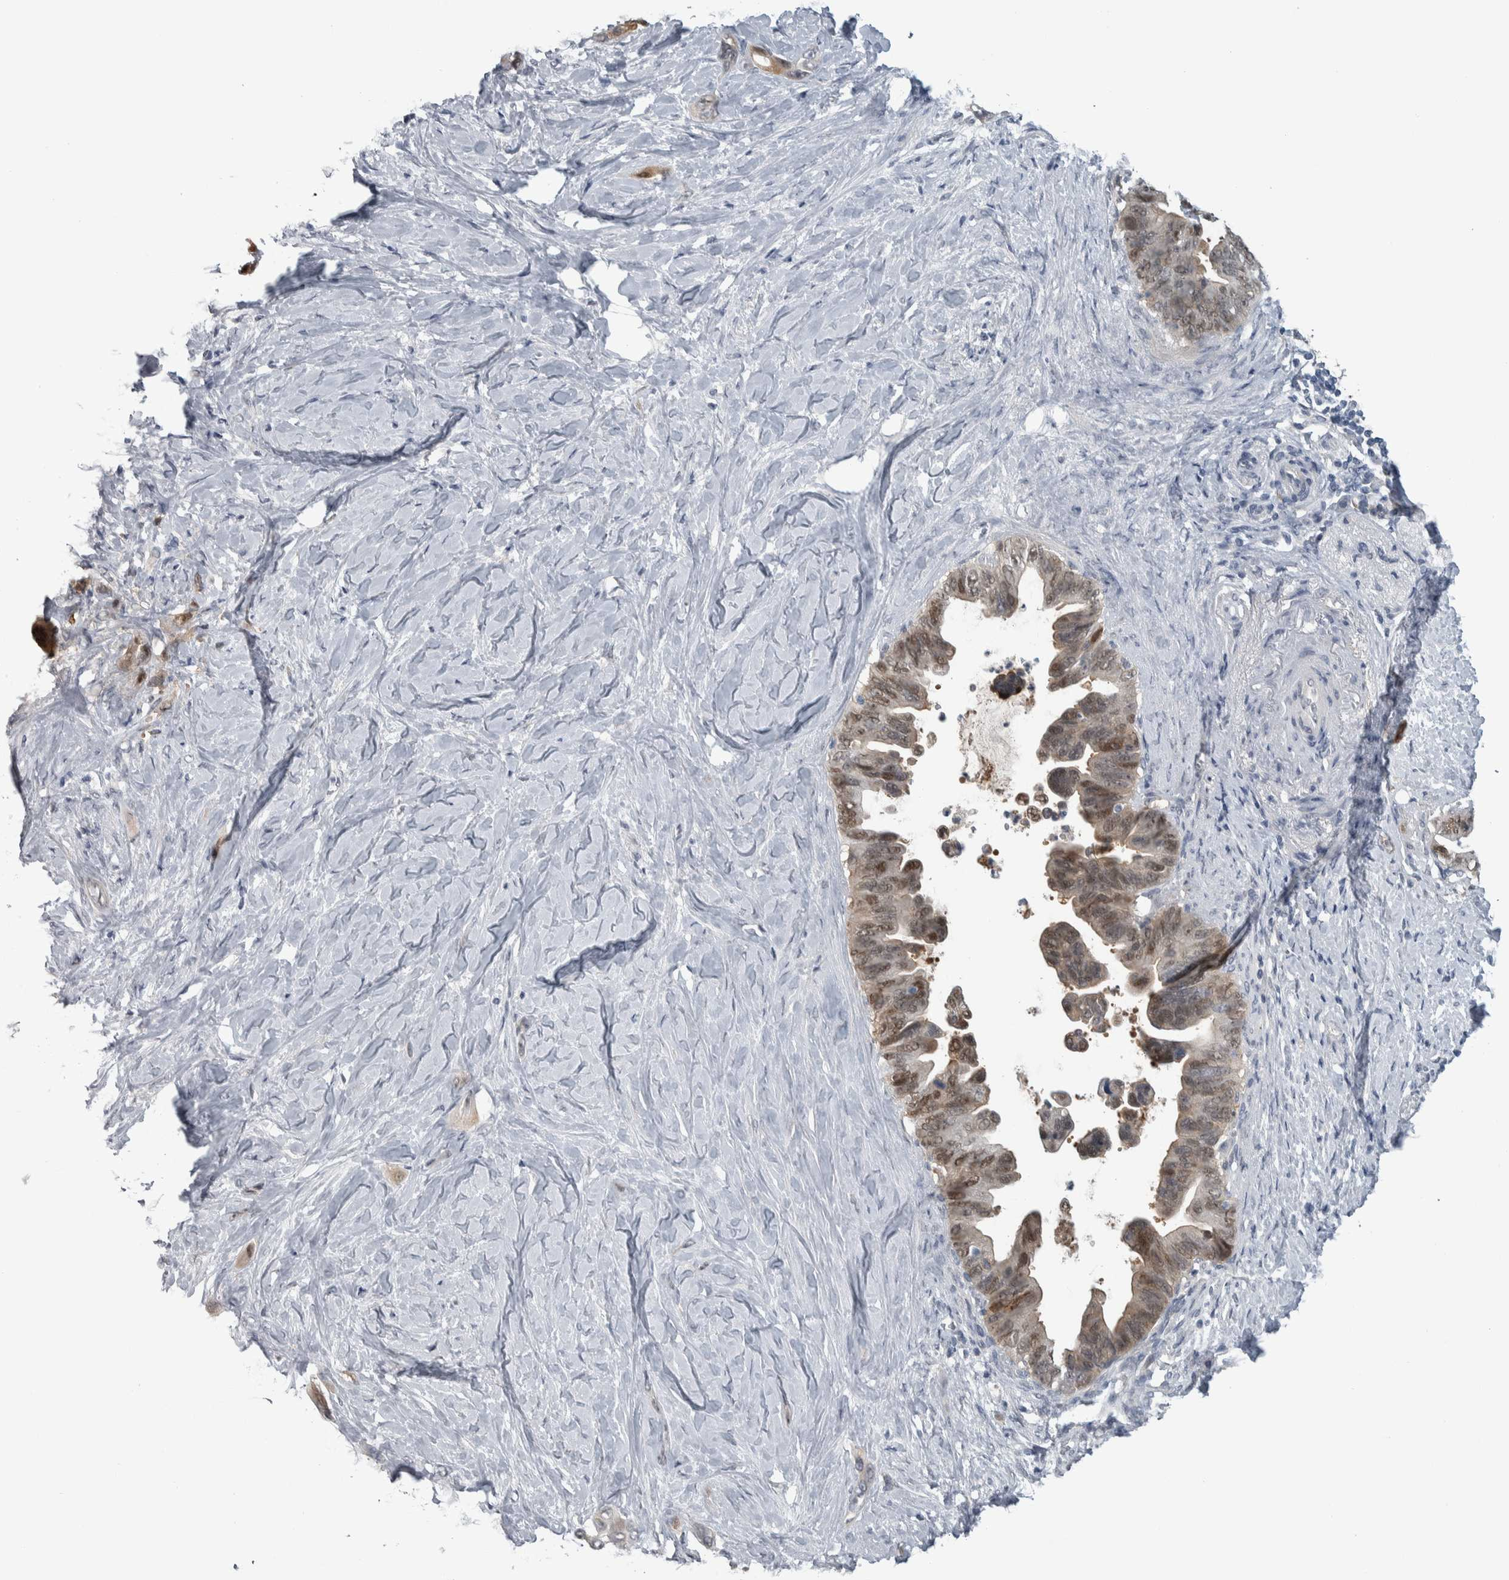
{"staining": {"intensity": "weak", "quantity": ">75%", "location": "cytoplasmic/membranous,nuclear"}, "tissue": "pancreatic cancer", "cell_type": "Tumor cells", "image_type": "cancer", "snomed": [{"axis": "morphology", "description": "Adenocarcinoma, NOS"}, {"axis": "topography", "description": "Pancreas"}], "caption": "Protein analysis of pancreatic adenocarcinoma tissue reveals weak cytoplasmic/membranous and nuclear expression in about >75% of tumor cells.", "gene": "COL14A1", "patient": {"sex": "female", "age": 72}}